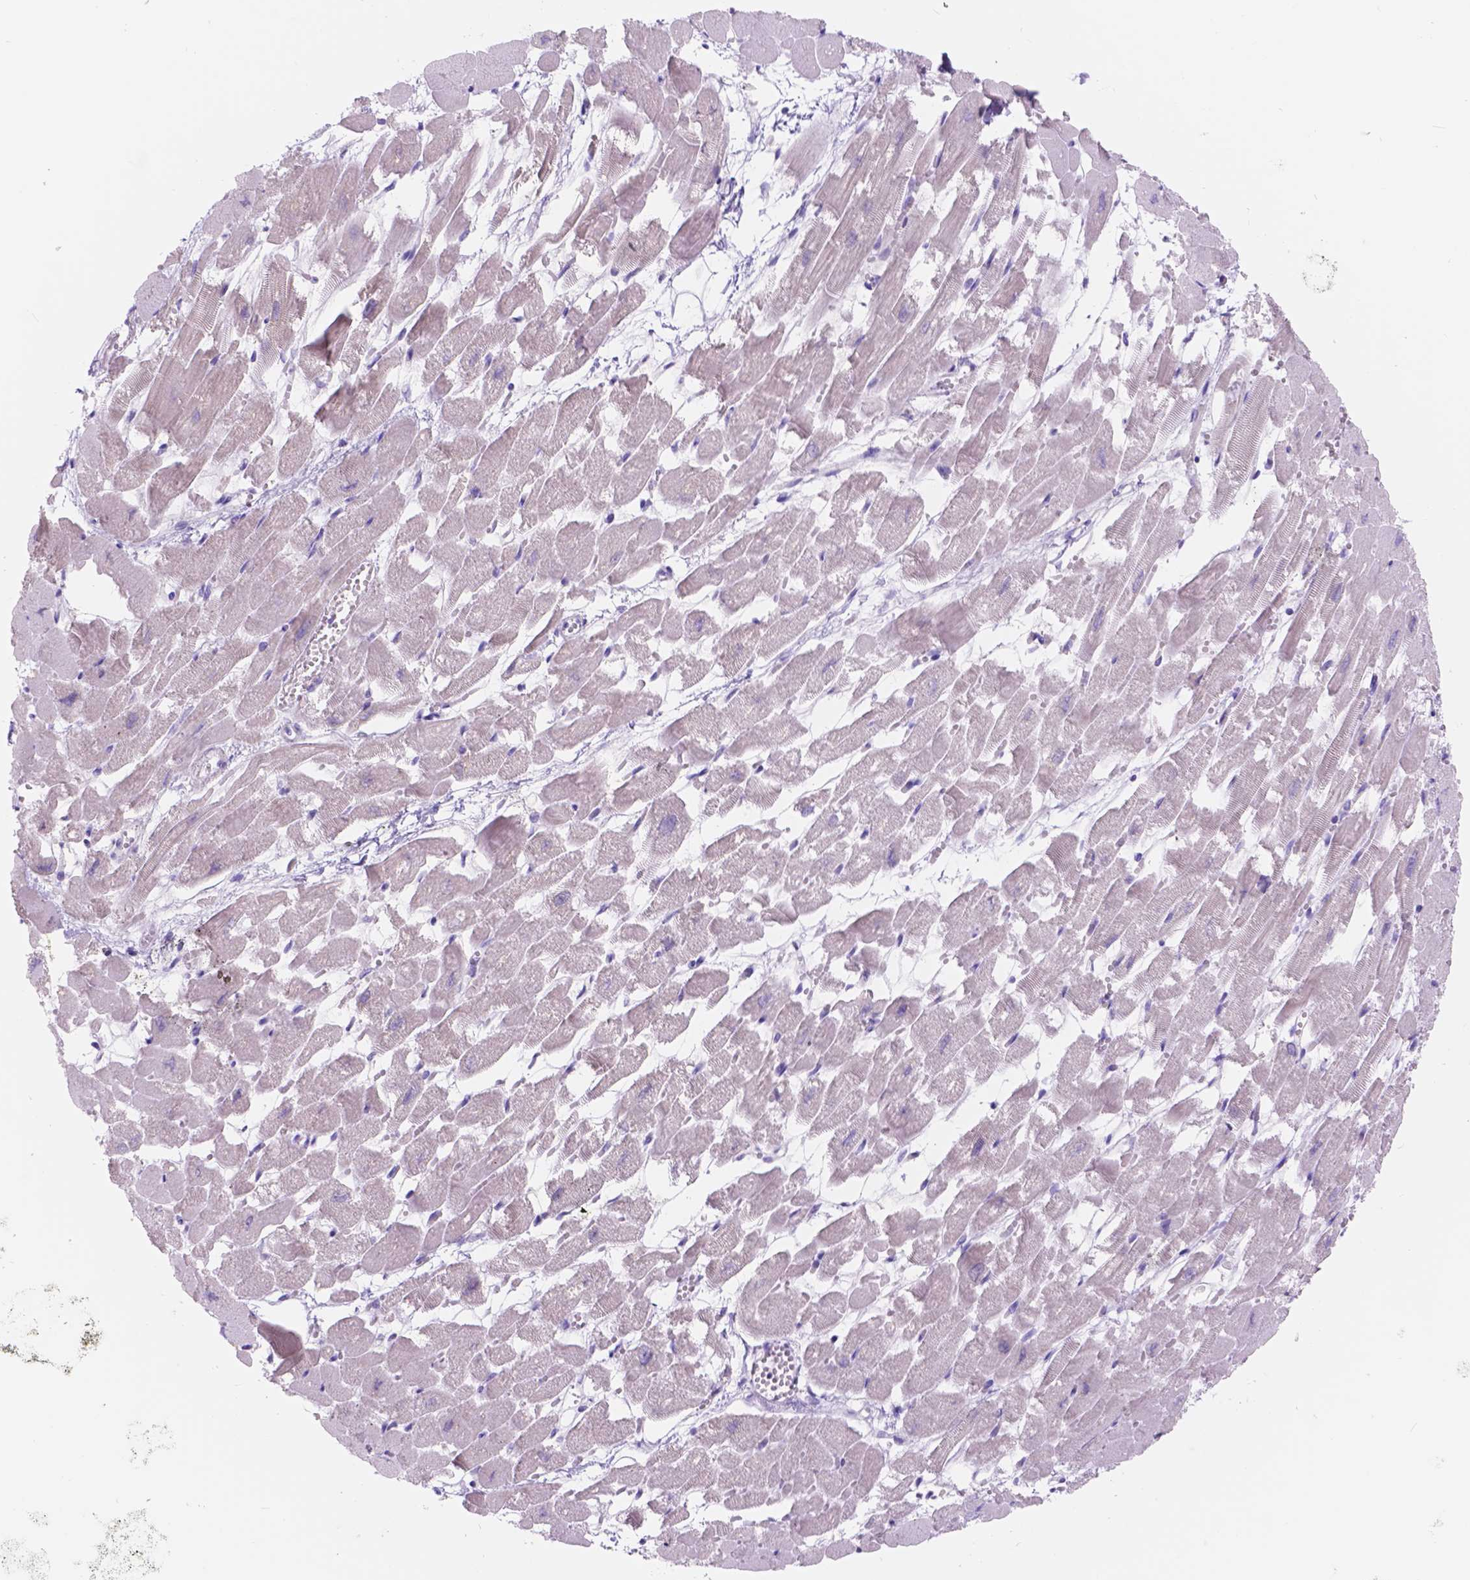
{"staining": {"intensity": "negative", "quantity": "none", "location": "none"}, "tissue": "heart muscle", "cell_type": "Cardiomyocytes", "image_type": "normal", "snomed": [{"axis": "morphology", "description": "Normal tissue, NOS"}, {"axis": "topography", "description": "Heart"}], "caption": "Immunohistochemical staining of unremarkable heart muscle reveals no significant staining in cardiomyocytes.", "gene": "DCC", "patient": {"sex": "female", "age": 52}}